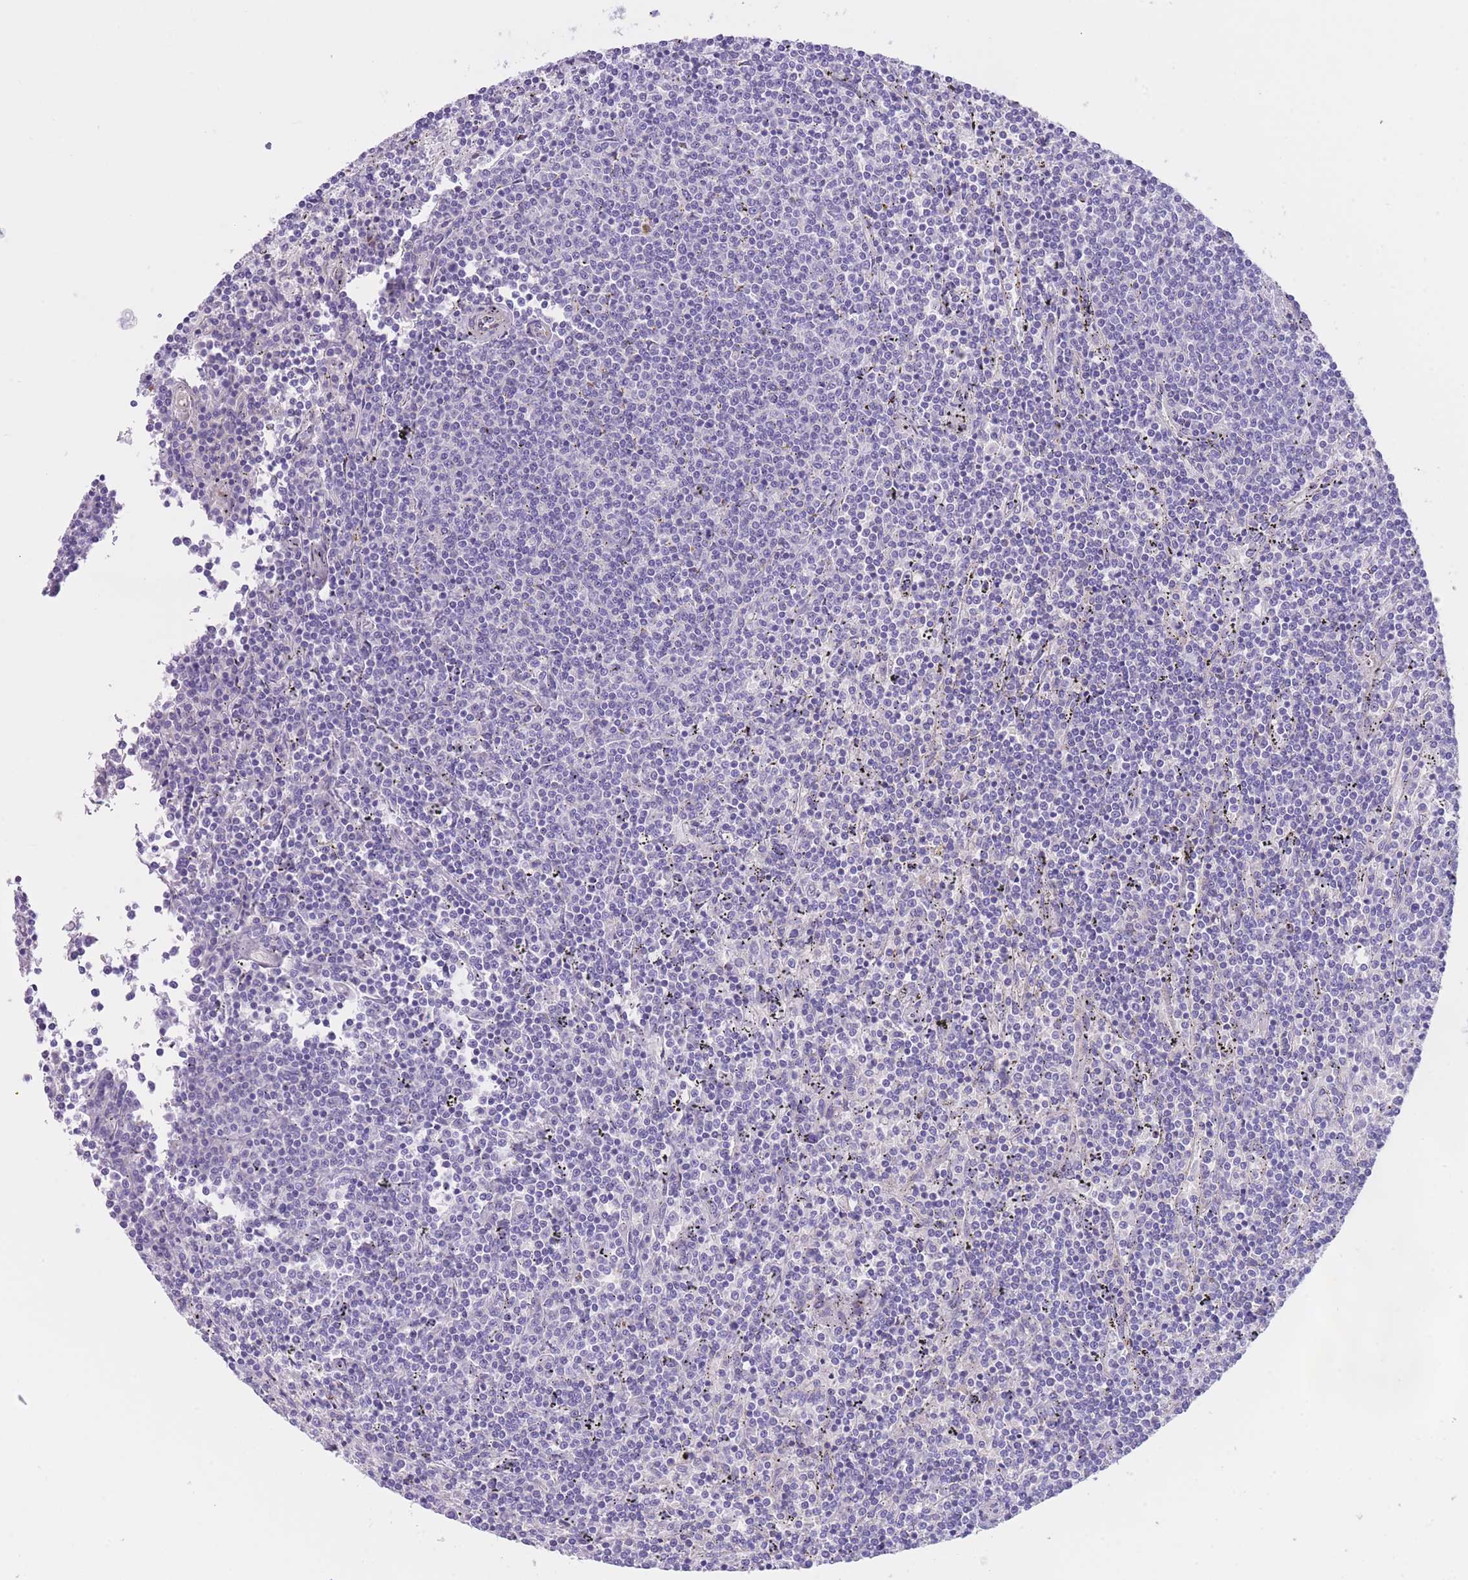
{"staining": {"intensity": "negative", "quantity": "none", "location": "none"}, "tissue": "lymphoma", "cell_type": "Tumor cells", "image_type": "cancer", "snomed": [{"axis": "morphology", "description": "Malignant lymphoma, non-Hodgkin's type, Low grade"}, {"axis": "topography", "description": "Spleen"}], "caption": "A high-resolution histopathology image shows immunohistochemistry (IHC) staining of lymphoma, which shows no significant positivity in tumor cells.", "gene": "QTRT1", "patient": {"sex": "female", "age": 50}}